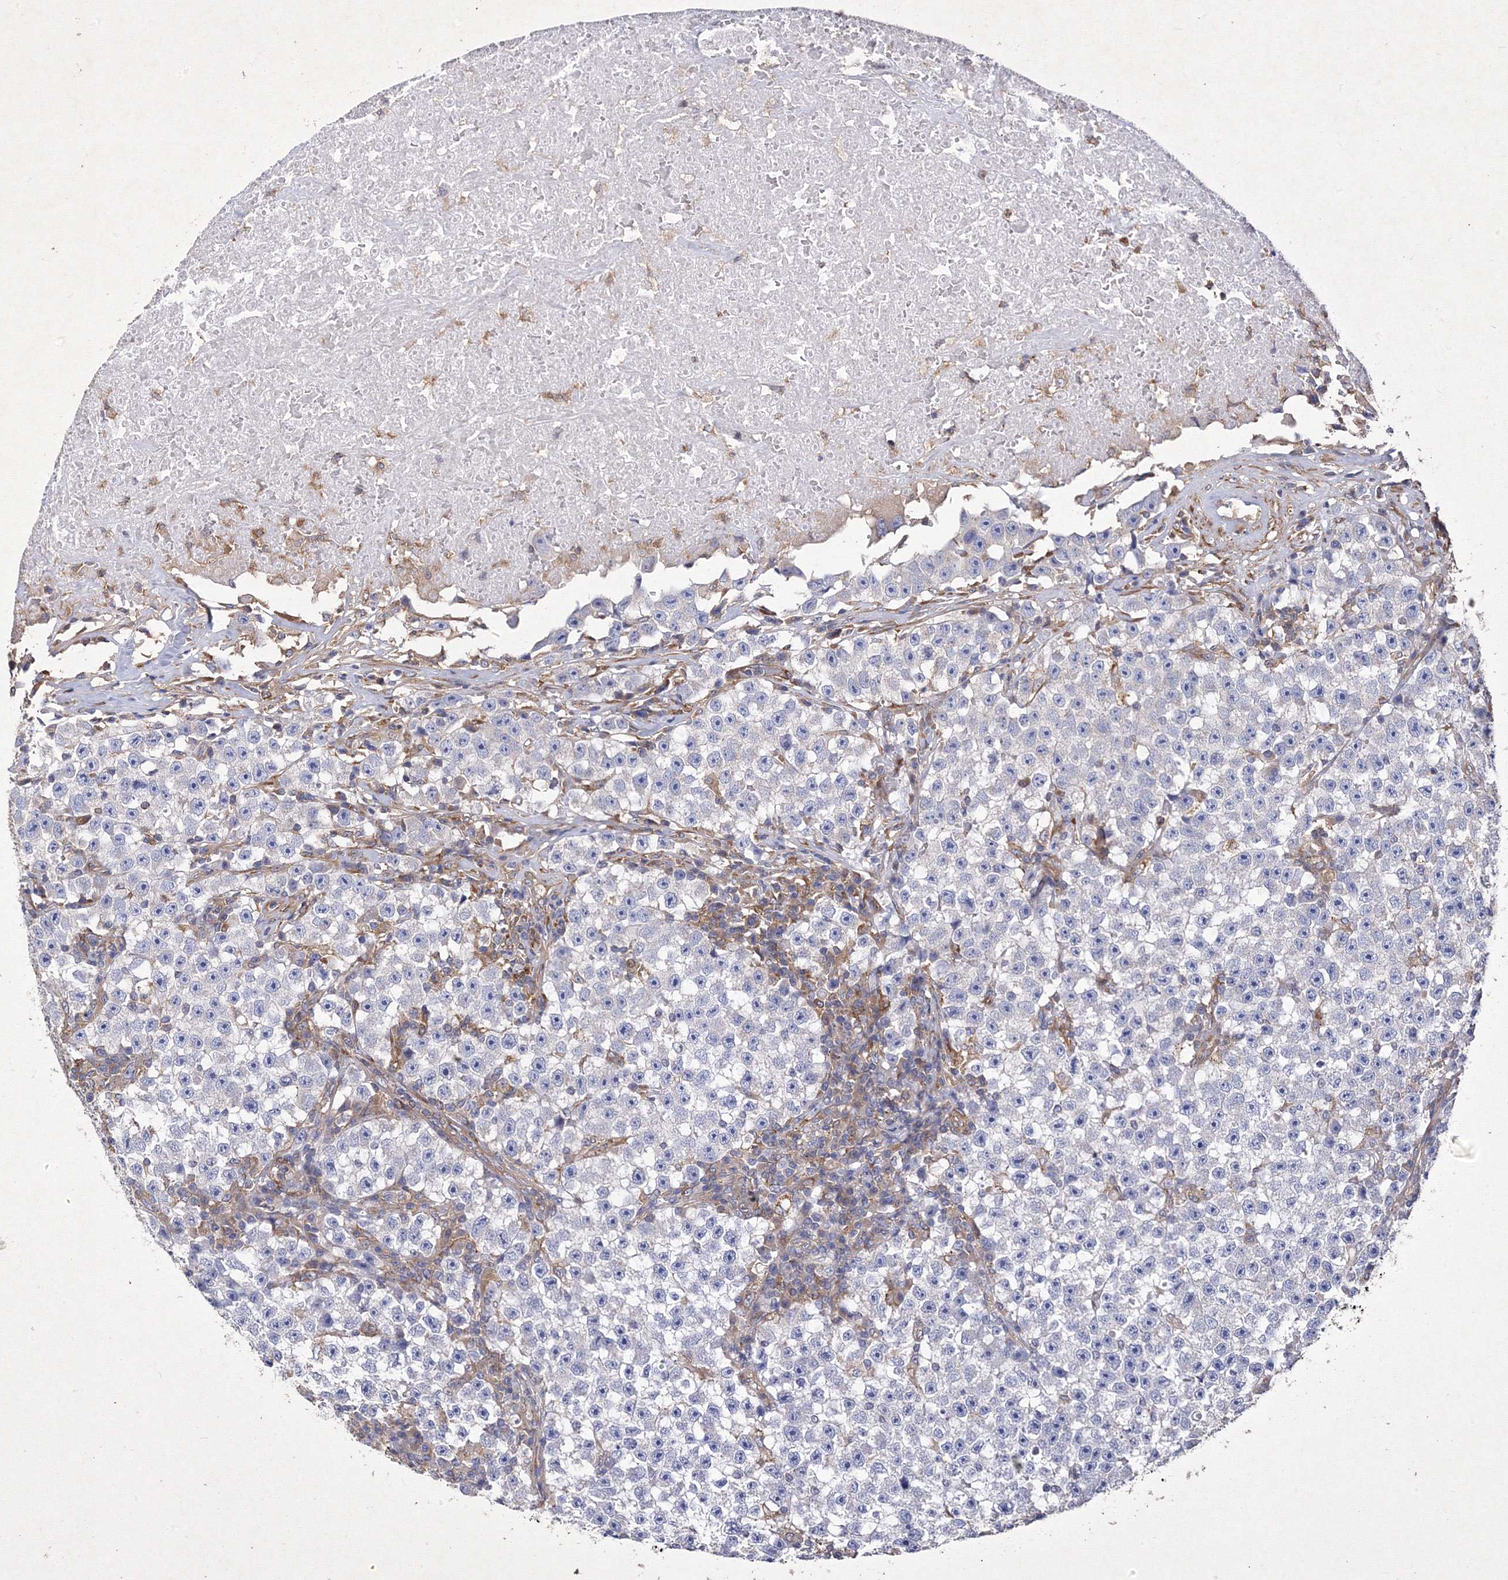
{"staining": {"intensity": "negative", "quantity": "none", "location": "none"}, "tissue": "testis cancer", "cell_type": "Tumor cells", "image_type": "cancer", "snomed": [{"axis": "morphology", "description": "Seminoma, NOS"}, {"axis": "topography", "description": "Testis"}], "caption": "Testis cancer was stained to show a protein in brown. There is no significant expression in tumor cells.", "gene": "SNX18", "patient": {"sex": "male", "age": 22}}